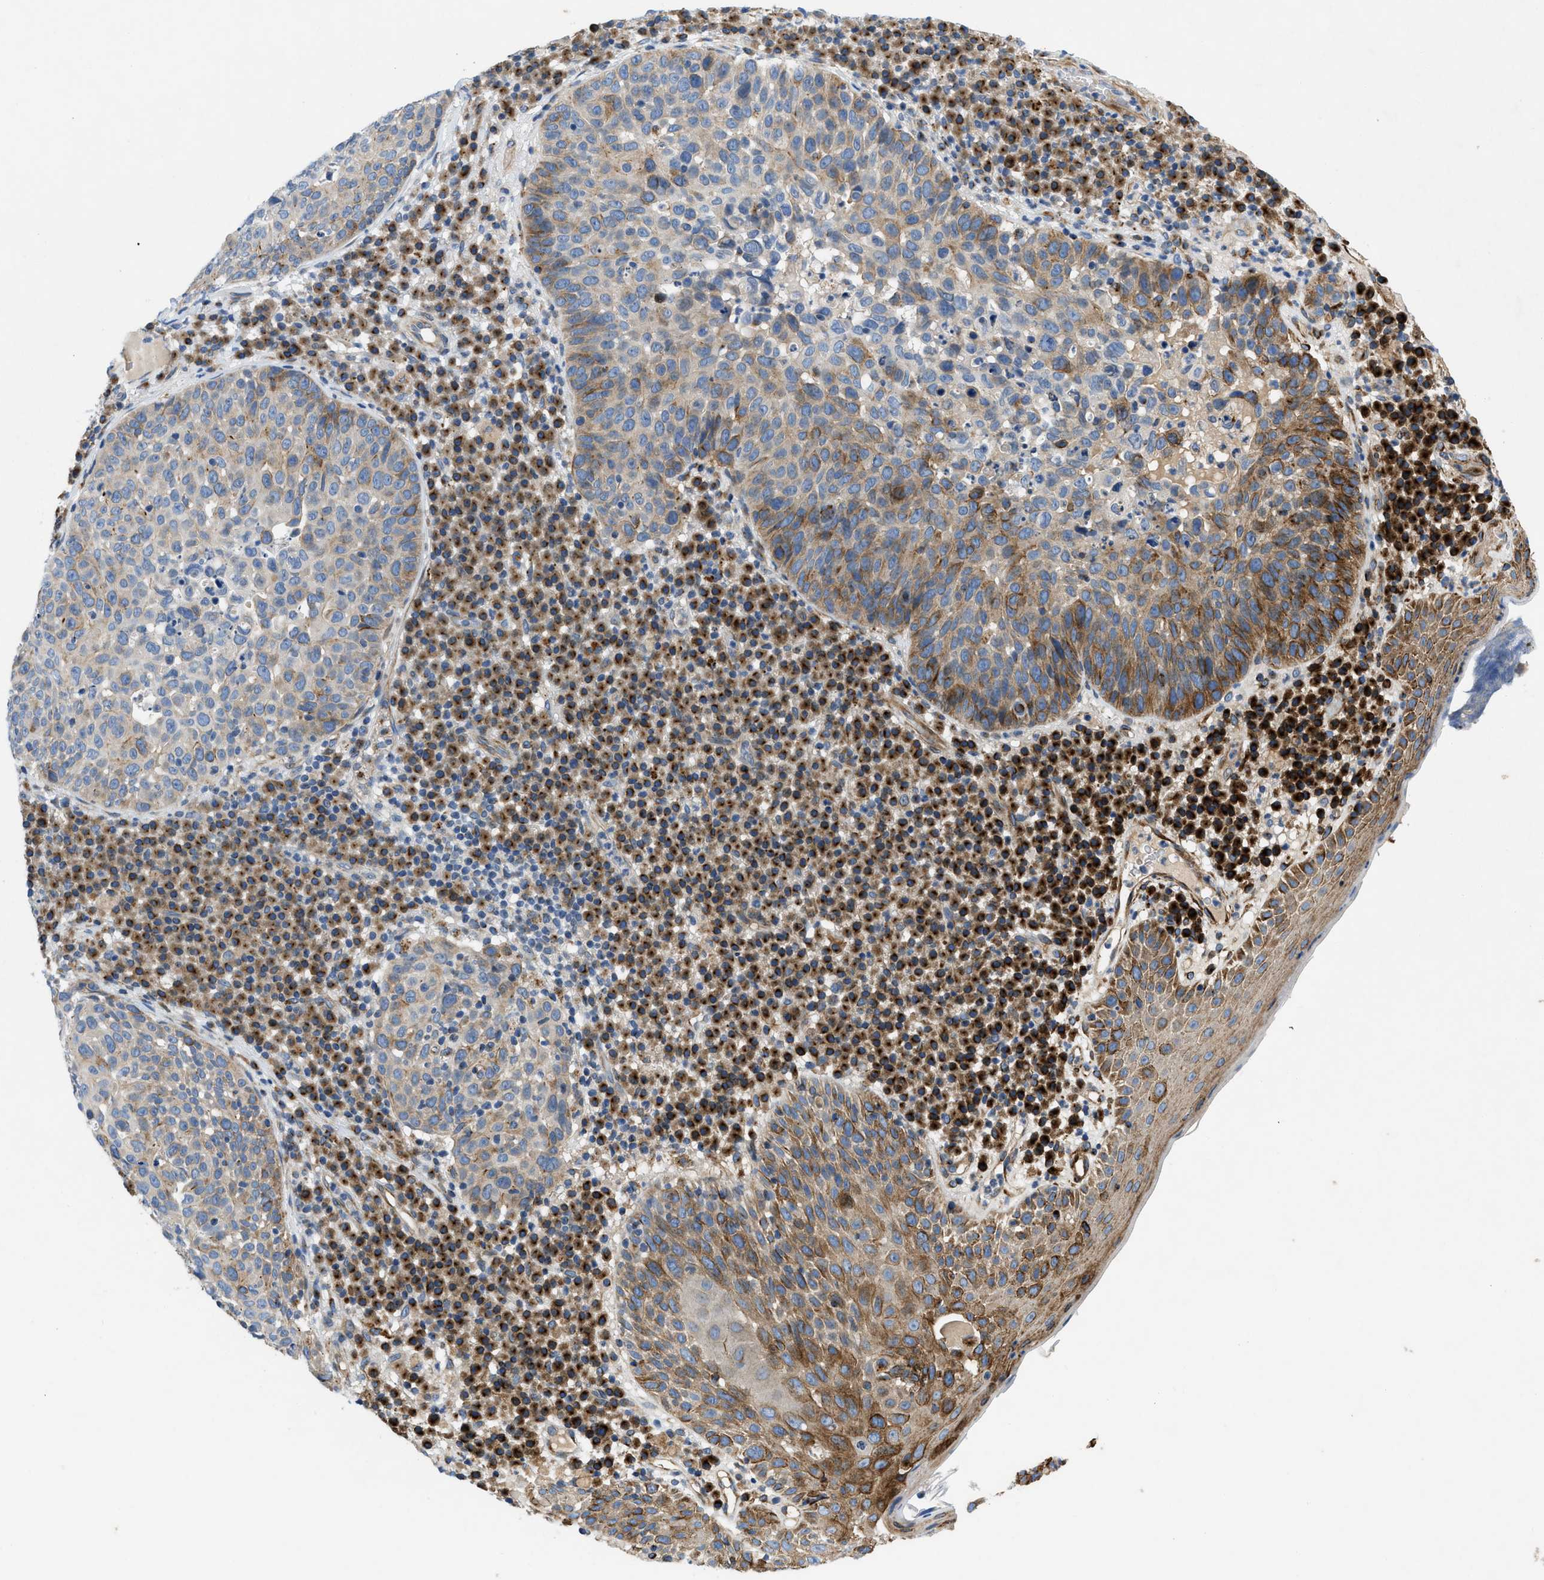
{"staining": {"intensity": "moderate", "quantity": "<25%", "location": "cytoplasmic/membranous"}, "tissue": "skin cancer", "cell_type": "Tumor cells", "image_type": "cancer", "snomed": [{"axis": "morphology", "description": "Squamous cell carcinoma in situ, NOS"}, {"axis": "morphology", "description": "Squamous cell carcinoma, NOS"}, {"axis": "topography", "description": "Skin"}], "caption": "A photomicrograph of squamous cell carcinoma (skin) stained for a protein reveals moderate cytoplasmic/membranous brown staining in tumor cells.", "gene": "TMEM248", "patient": {"sex": "male", "age": 93}}